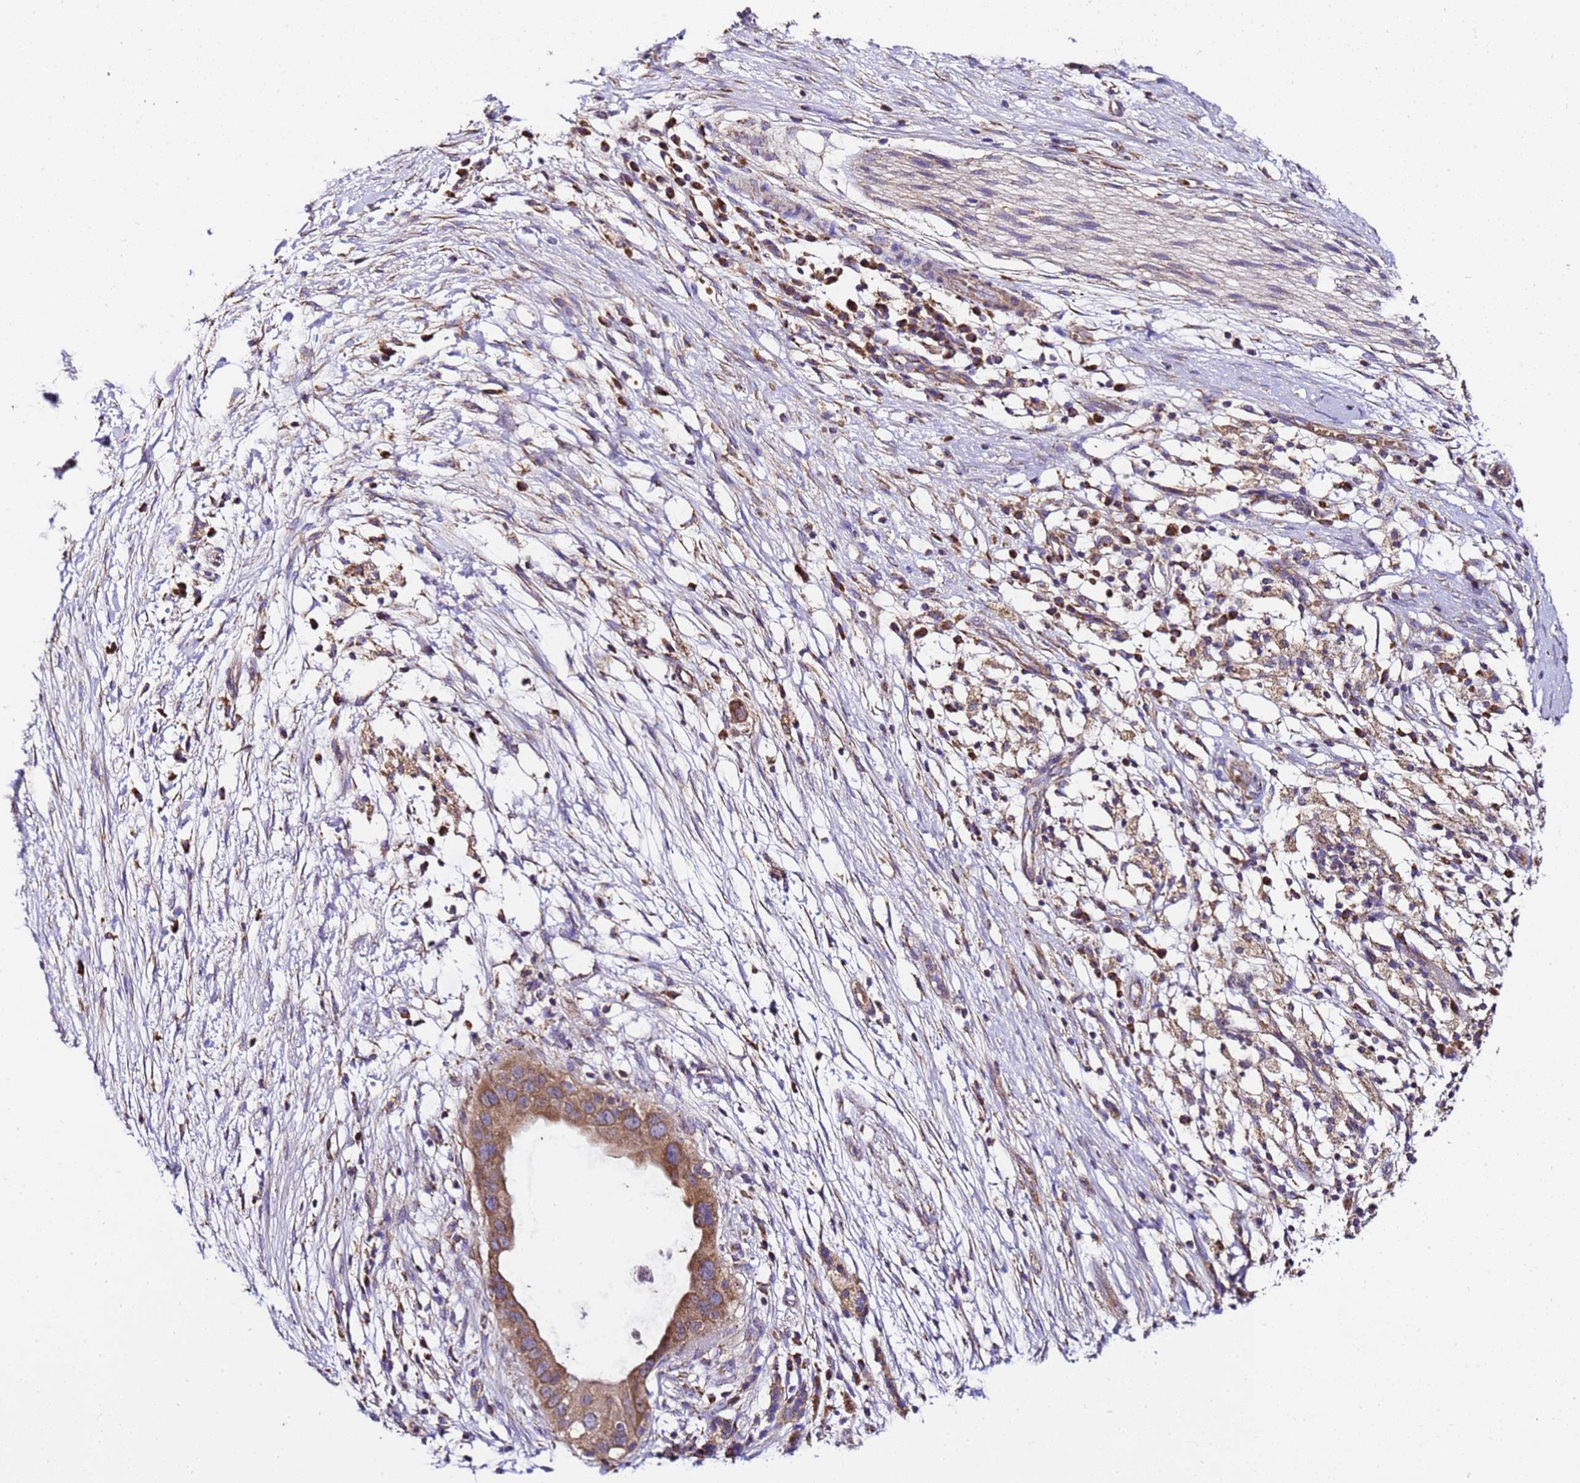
{"staining": {"intensity": "moderate", "quantity": ">75%", "location": "cytoplasmic/membranous"}, "tissue": "pancreatic cancer", "cell_type": "Tumor cells", "image_type": "cancer", "snomed": [{"axis": "morphology", "description": "Adenocarcinoma, NOS"}, {"axis": "topography", "description": "Pancreas"}], "caption": "Immunohistochemistry (IHC) staining of pancreatic cancer (adenocarcinoma), which demonstrates medium levels of moderate cytoplasmic/membranous staining in approximately >75% of tumor cells indicating moderate cytoplasmic/membranous protein positivity. The staining was performed using DAB (brown) for protein detection and nuclei were counterstained in hematoxylin (blue).", "gene": "LRRIQ1", "patient": {"sex": "male", "age": 68}}